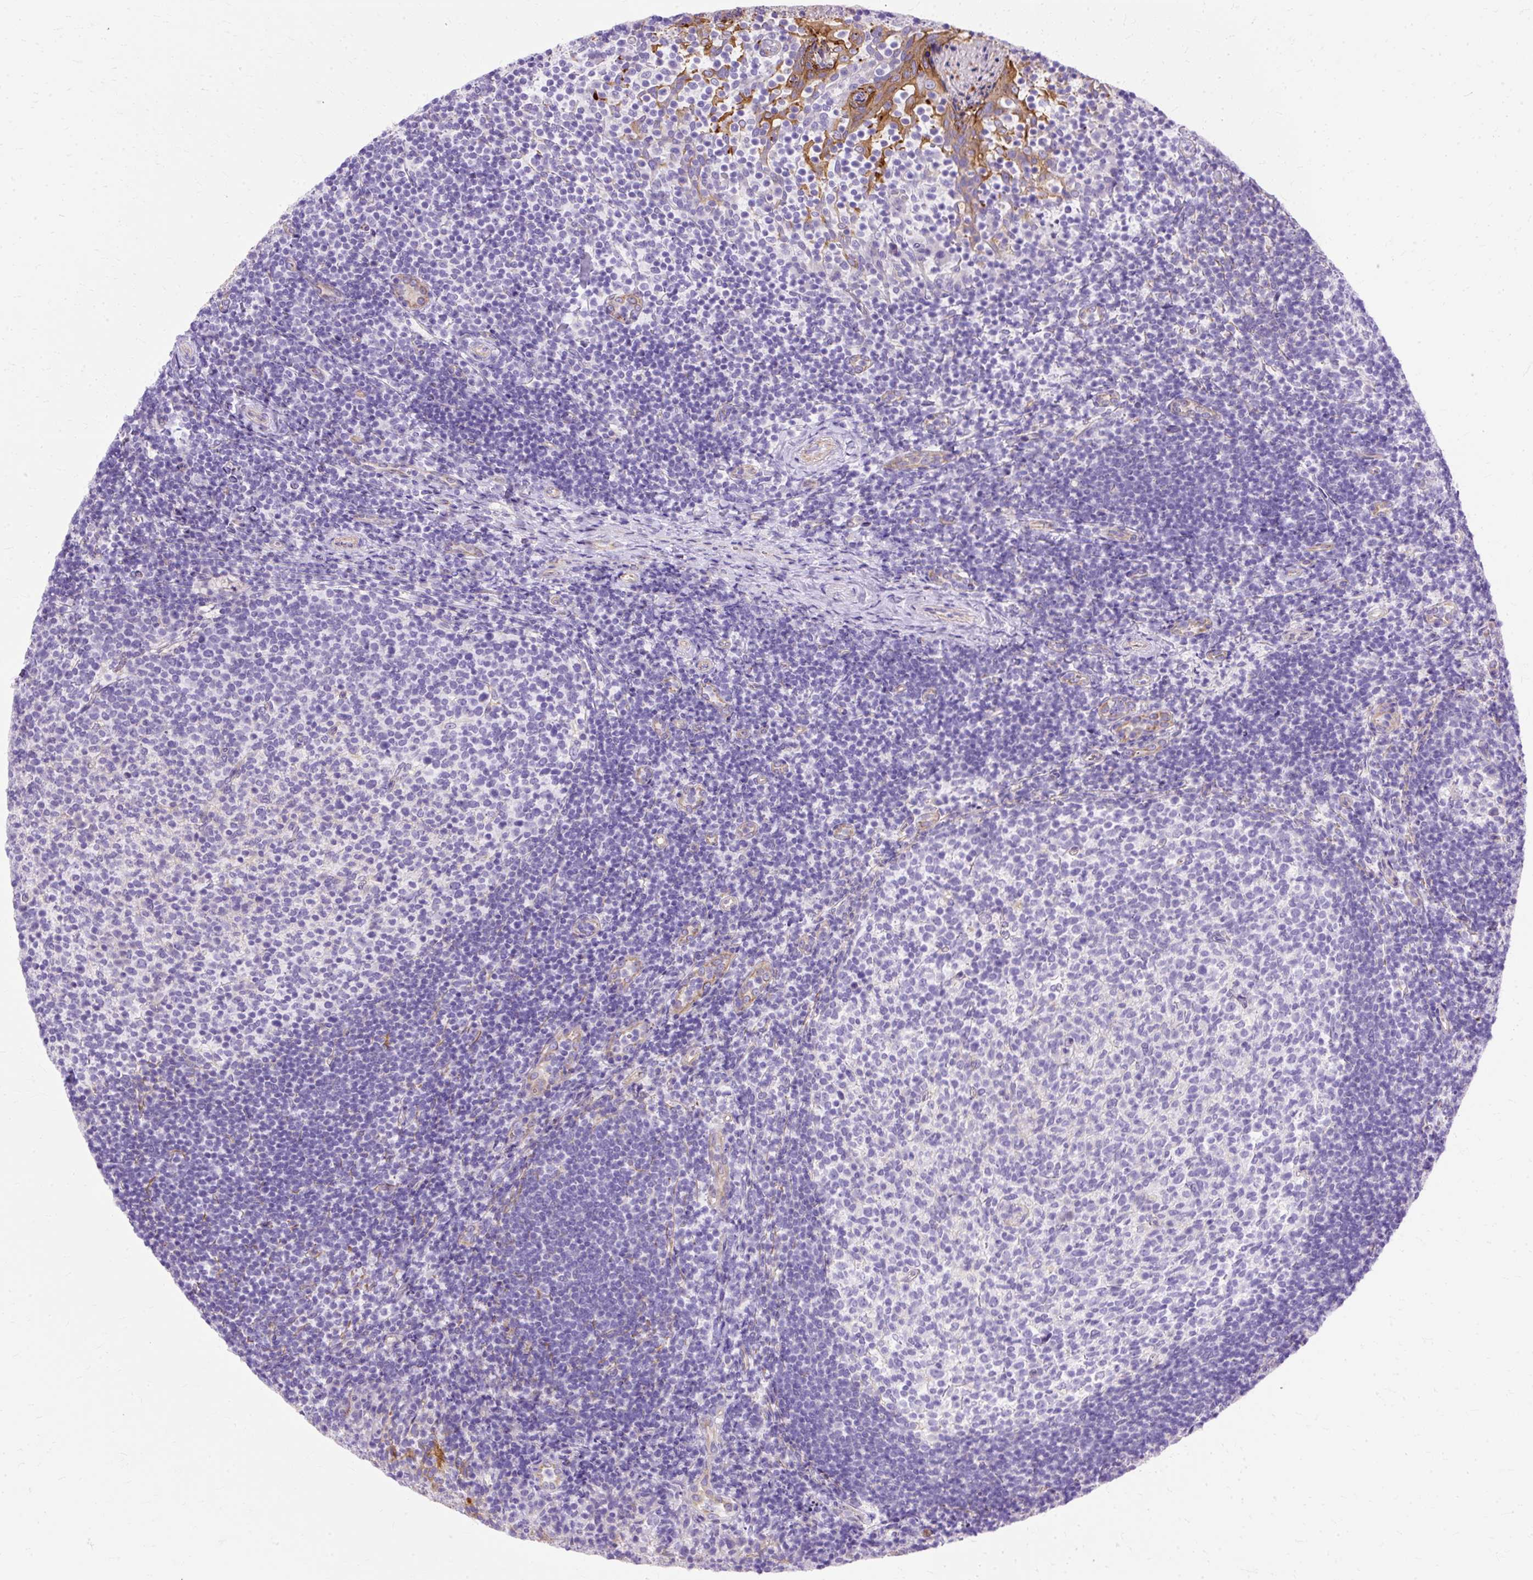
{"staining": {"intensity": "negative", "quantity": "none", "location": "none"}, "tissue": "tonsil", "cell_type": "Germinal center cells", "image_type": "normal", "snomed": [{"axis": "morphology", "description": "Normal tissue, NOS"}, {"axis": "topography", "description": "Tonsil"}], "caption": "The photomicrograph demonstrates no significant staining in germinal center cells of tonsil.", "gene": "MYO6", "patient": {"sex": "female", "age": 10}}